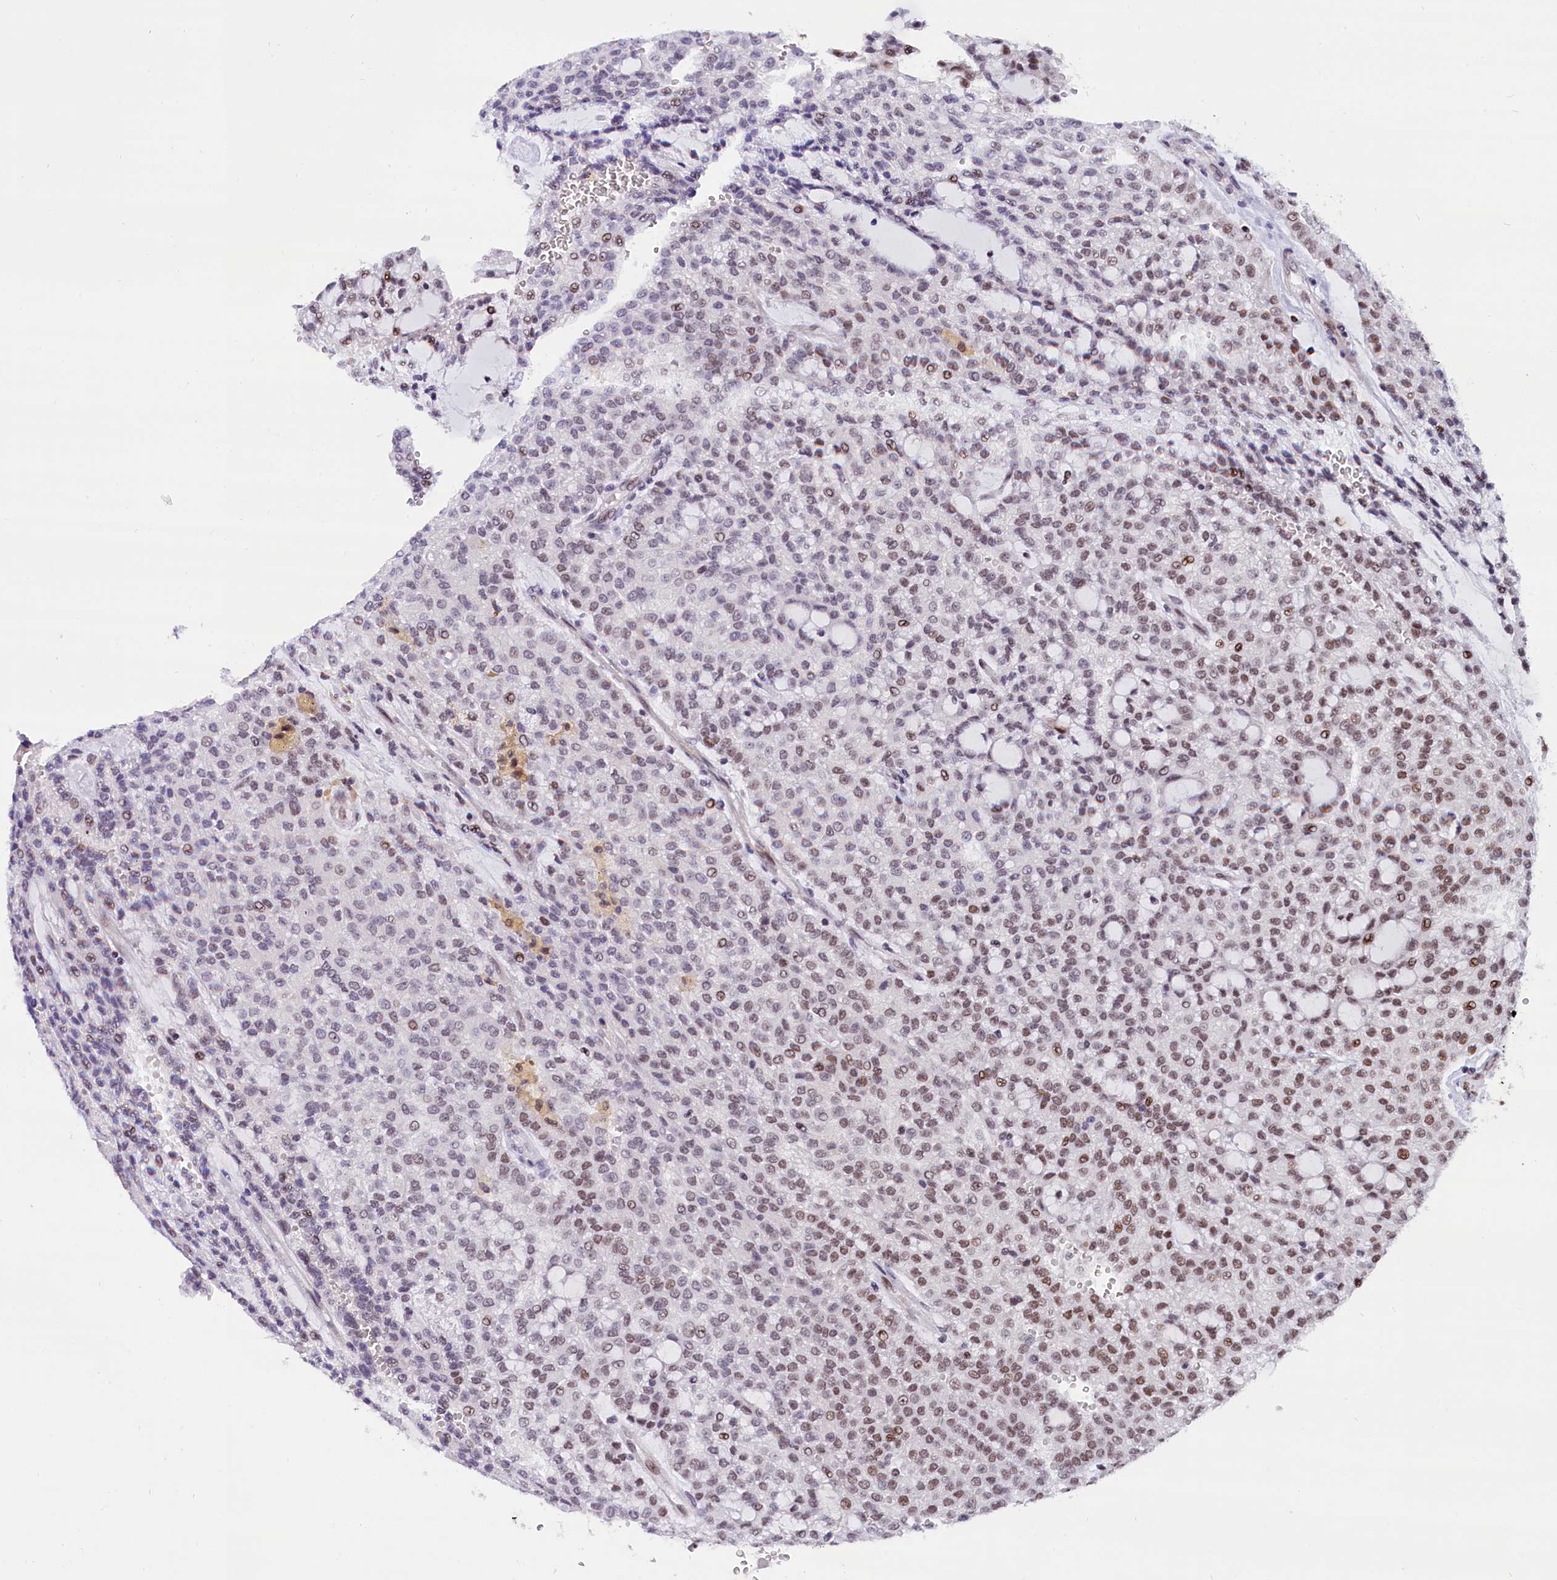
{"staining": {"intensity": "moderate", "quantity": ">75%", "location": "nuclear"}, "tissue": "renal cancer", "cell_type": "Tumor cells", "image_type": "cancer", "snomed": [{"axis": "morphology", "description": "Adenocarcinoma, NOS"}, {"axis": "topography", "description": "Kidney"}], "caption": "Immunohistochemistry (IHC) micrograph of human adenocarcinoma (renal) stained for a protein (brown), which exhibits medium levels of moderate nuclear expression in about >75% of tumor cells.", "gene": "CDYL2", "patient": {"sex": "male", "age": 63}}